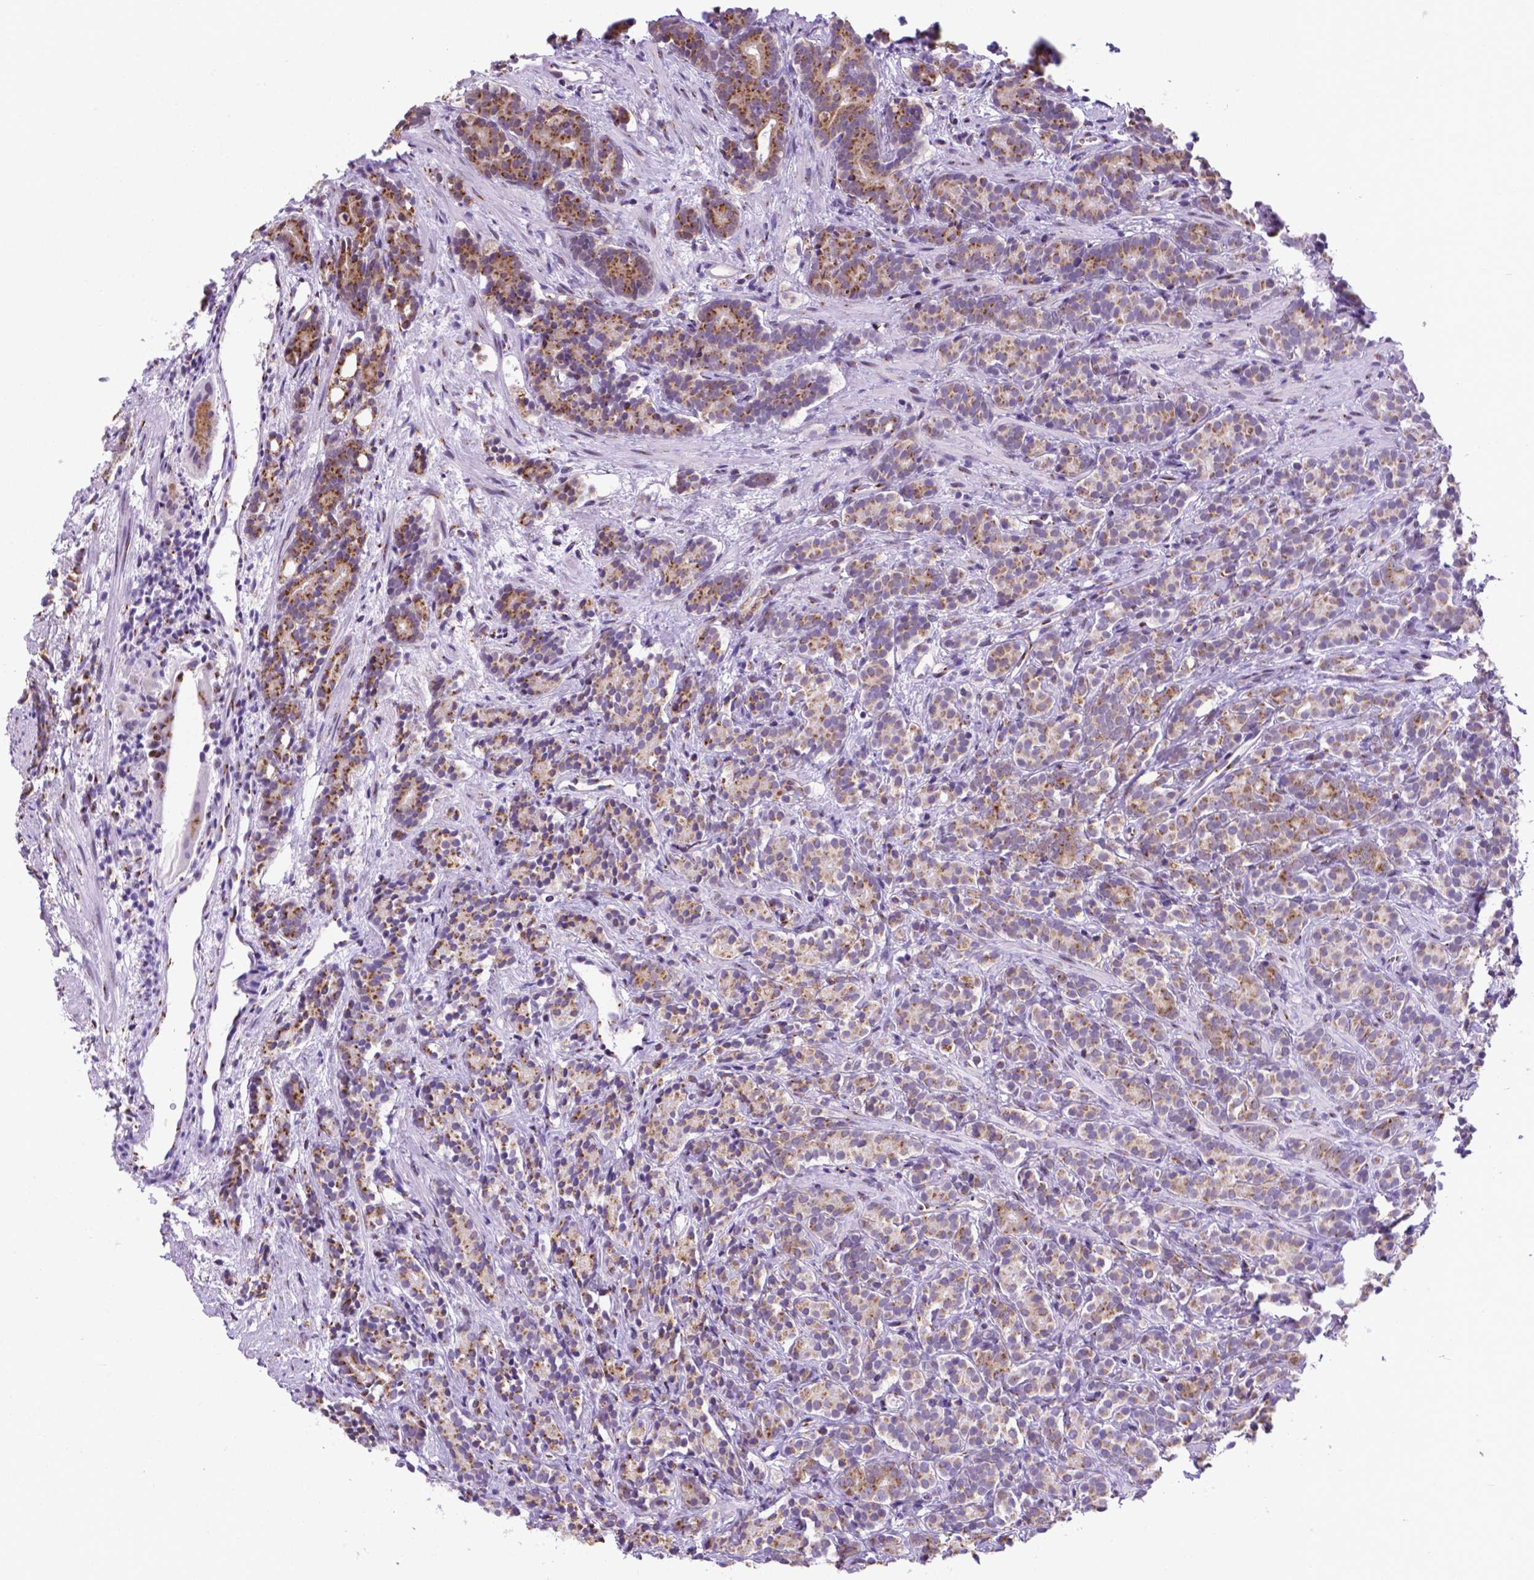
{"staining": {"intensity": "moderate", "quantity": ">75%", "location": "cytoplasmic/membranous"}, "tissue": "prostate cancer", "cell_type": "Tumor cells", "image_type": "cancer", "snomed": [{"axis": "morphology", "description": "Adenocarcinoma, High grade"}, {"axis": "topography", "description": "Prostate"}], "caption": "Protein expression analysis of prostate high-grade adenocarcinoma displays moderate cytoplasmic/membranous positivity in approximately >75% of tumor cells. (brown staining indicates protein expression, while blue staining denotes nuclei).", "gene": "MRPL10", "patient": {"sex": "male", "age": 84}}